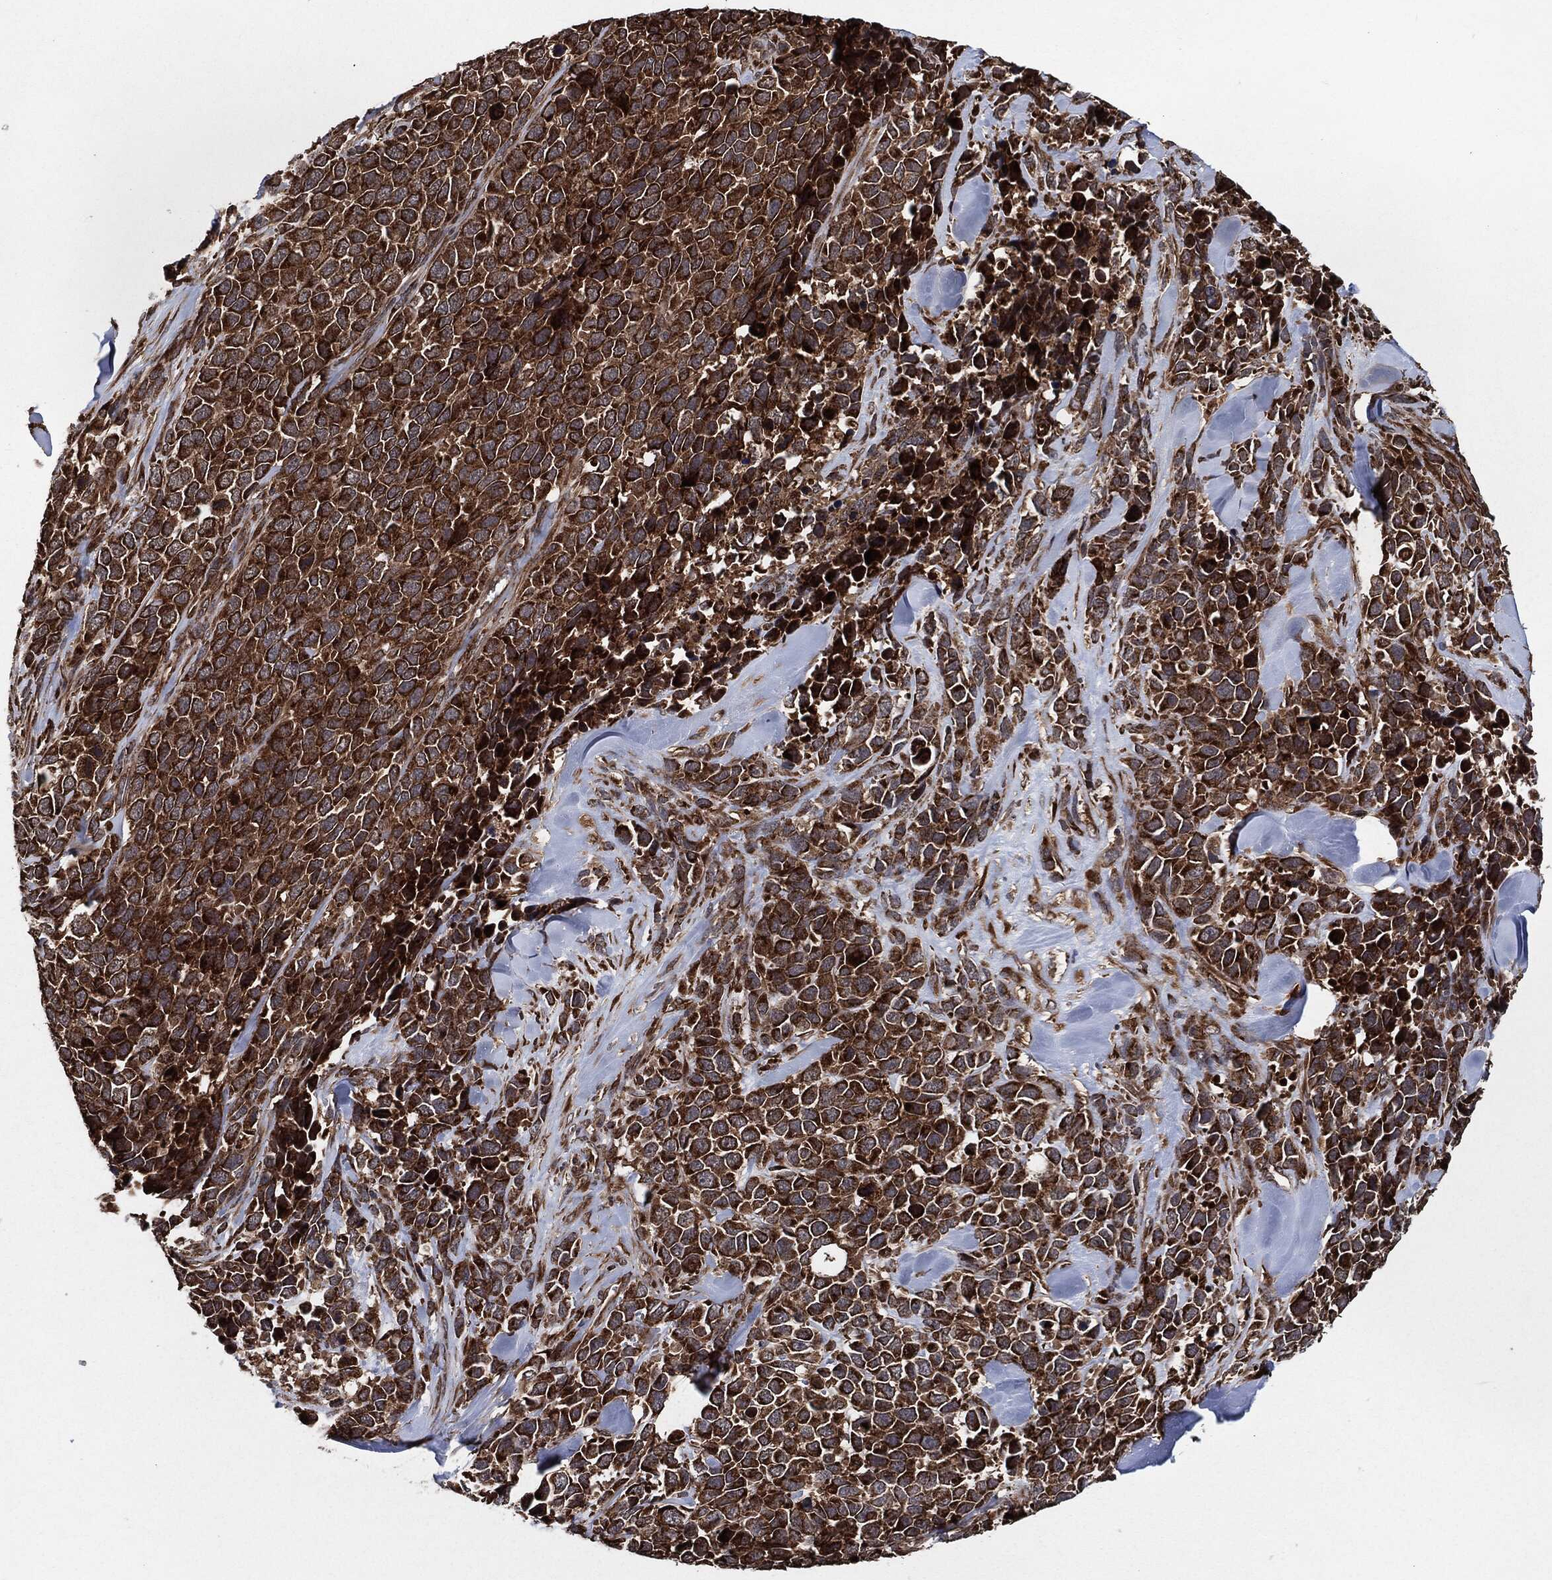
{"staining": {"intensity": "strong", "quantity": ">75%", "location": "cytoplasmic/membranous"}, "tissue": "melanoma", "cell_type": "Tumor cells", "image_type": "cancer", "snomed": [{"axis": "morphology", "description": "Malignant melanoma, Metastatic site"}, {"axis": "topography", "description": "Skin"}], "caption": "Melanoma stained for a protein (brown) demonstrates strong cytoplasmic/membranous positive staining in about >75% of tumor cells.", "gene": "BCAR1", "patient": {"sex": "male", "age": 84}}